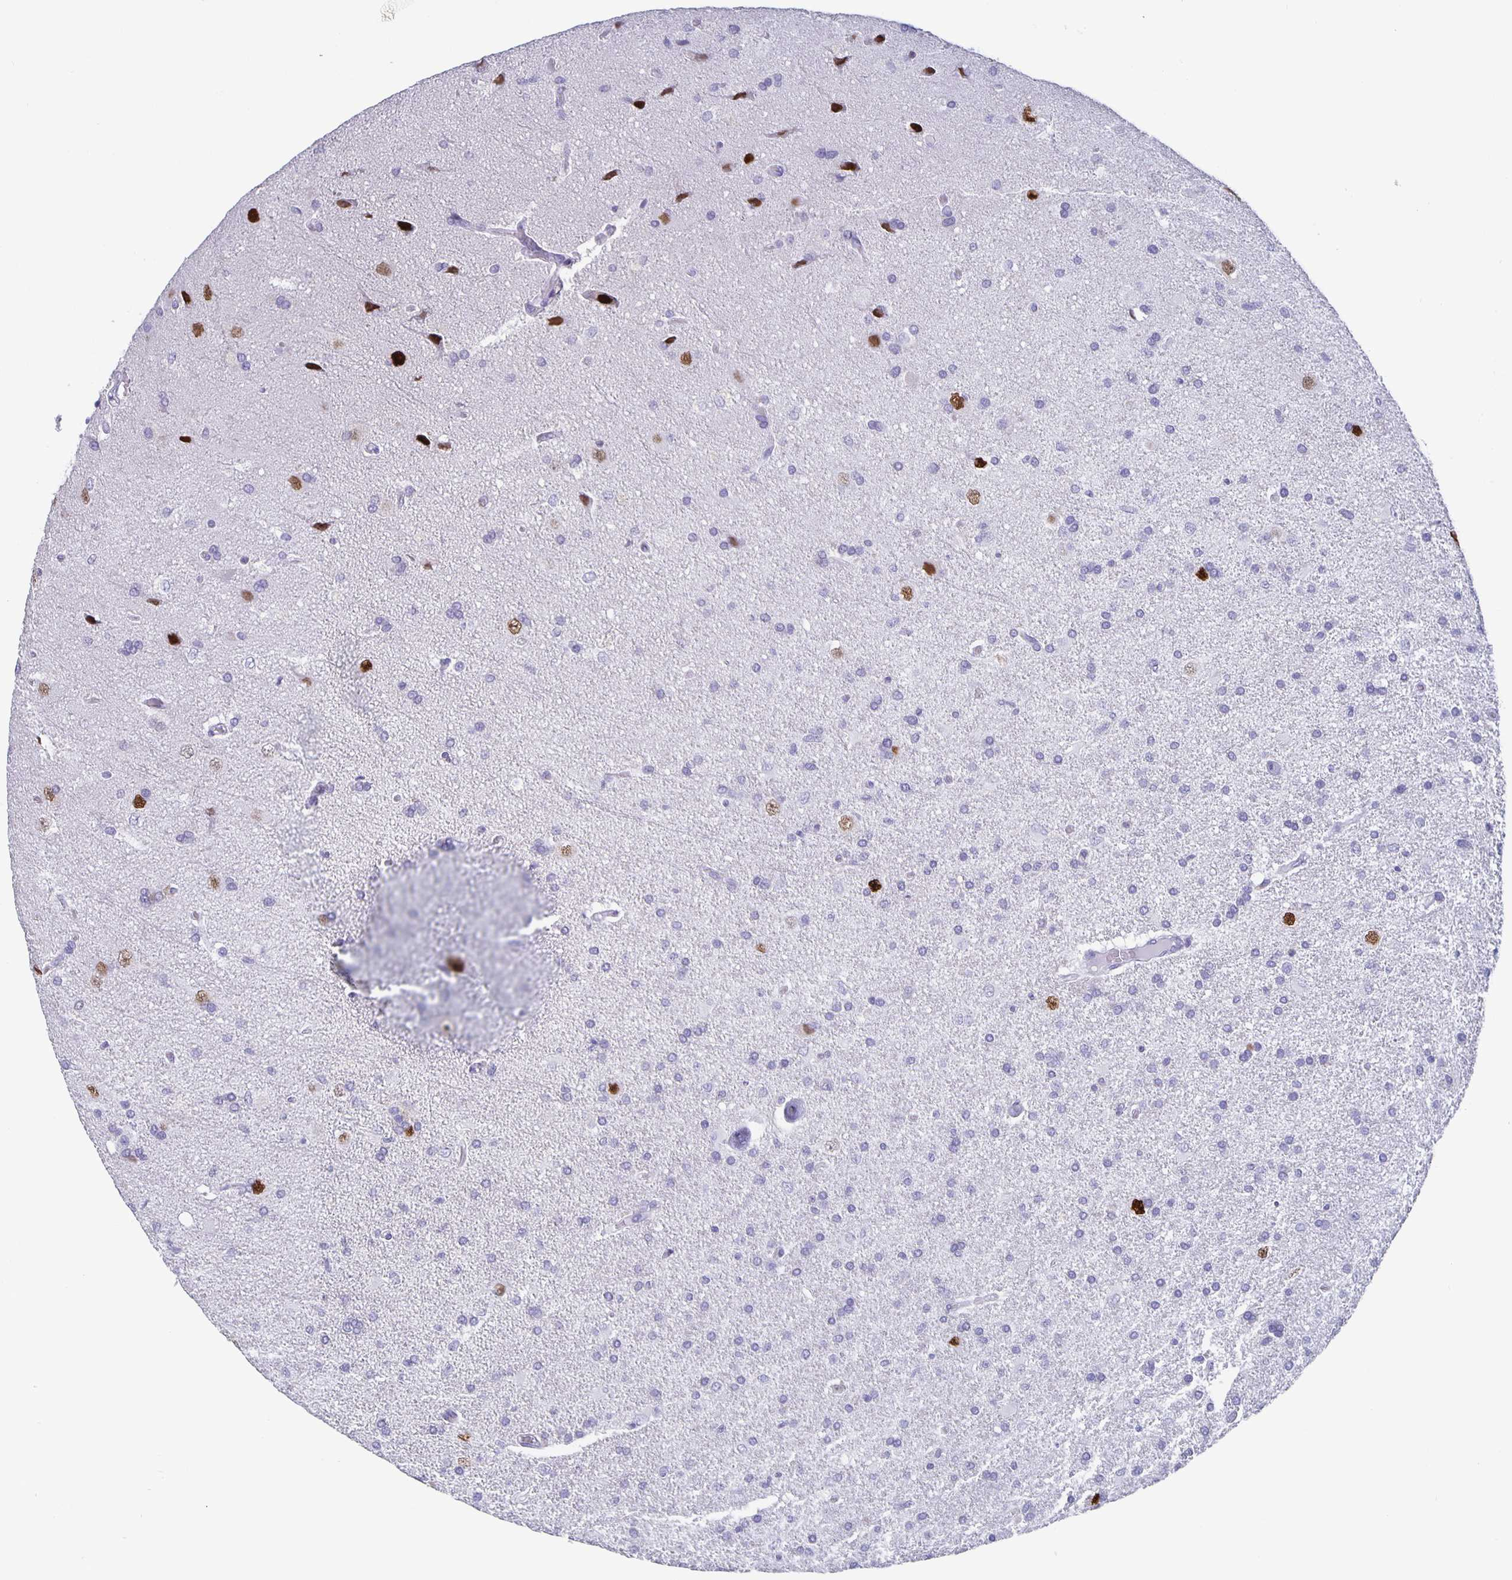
{"staining": {"intensity": "negative", "quantity": "none", "location": "none"}, "tissue": "glioma", "cell_type": "Tumor cells", "image_type": "cancer", "snomed": [{"axis": "morphology", "description": "Glioma, malignant, High grade"}, {"axis": "topography", "description": "Brain"}], "caption": "Immunohistochemistry micrograph of neoplastic tissue: human malignant glioma (high-grade) stained with DAB (3,3'-diaminobenzidine) reveals no significant protein positivity in tumor cells. The staining is performed using DAB brown chromogen with nuclei counter-stained in using hematoxylin.", "gene": "SATB2", "patient": {"sex": "male", "age": 68}}